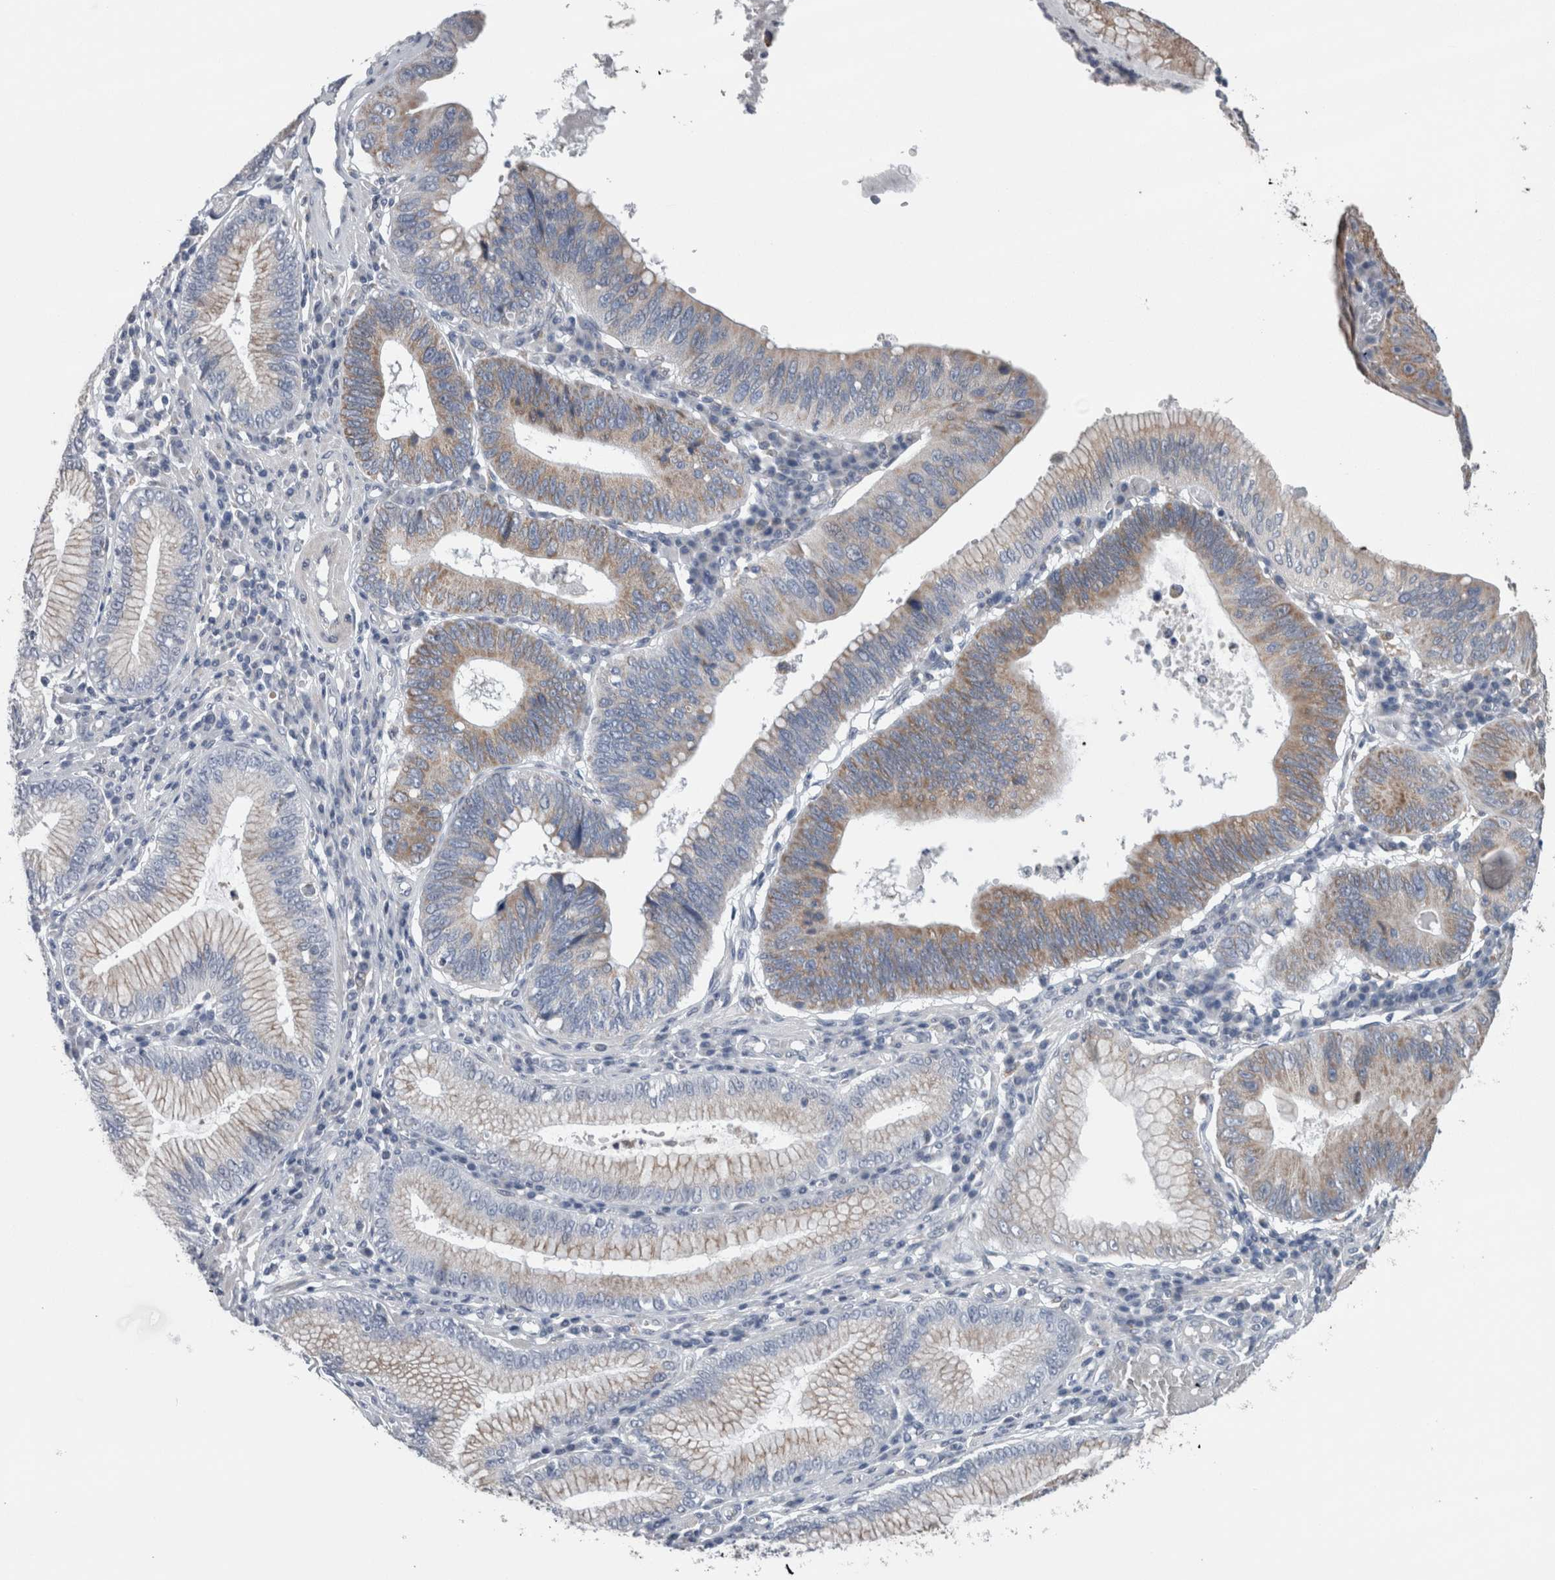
{"staining": {"intensity": "weak", "quantity": "25%-75%", "location": "cytoplasmic/membranous"}, "tissue": "stomach cancer", "cell_type": "Tumor cells", "image_type": "cancer", "snomed": [{"axis": "morphology", "description": "Adenocarcinoma, NOS"}, {"axis": "topography", "description": "Stomach"}], "caption": "Immunohistochemical staining of stomach cancer demonstrates low levels of weak cytoplasmic/membranous protein staining in about 25%-75% of tumor cells.", "gene": "GDAP1", "patient": {"sex": "male", "age": 59}}